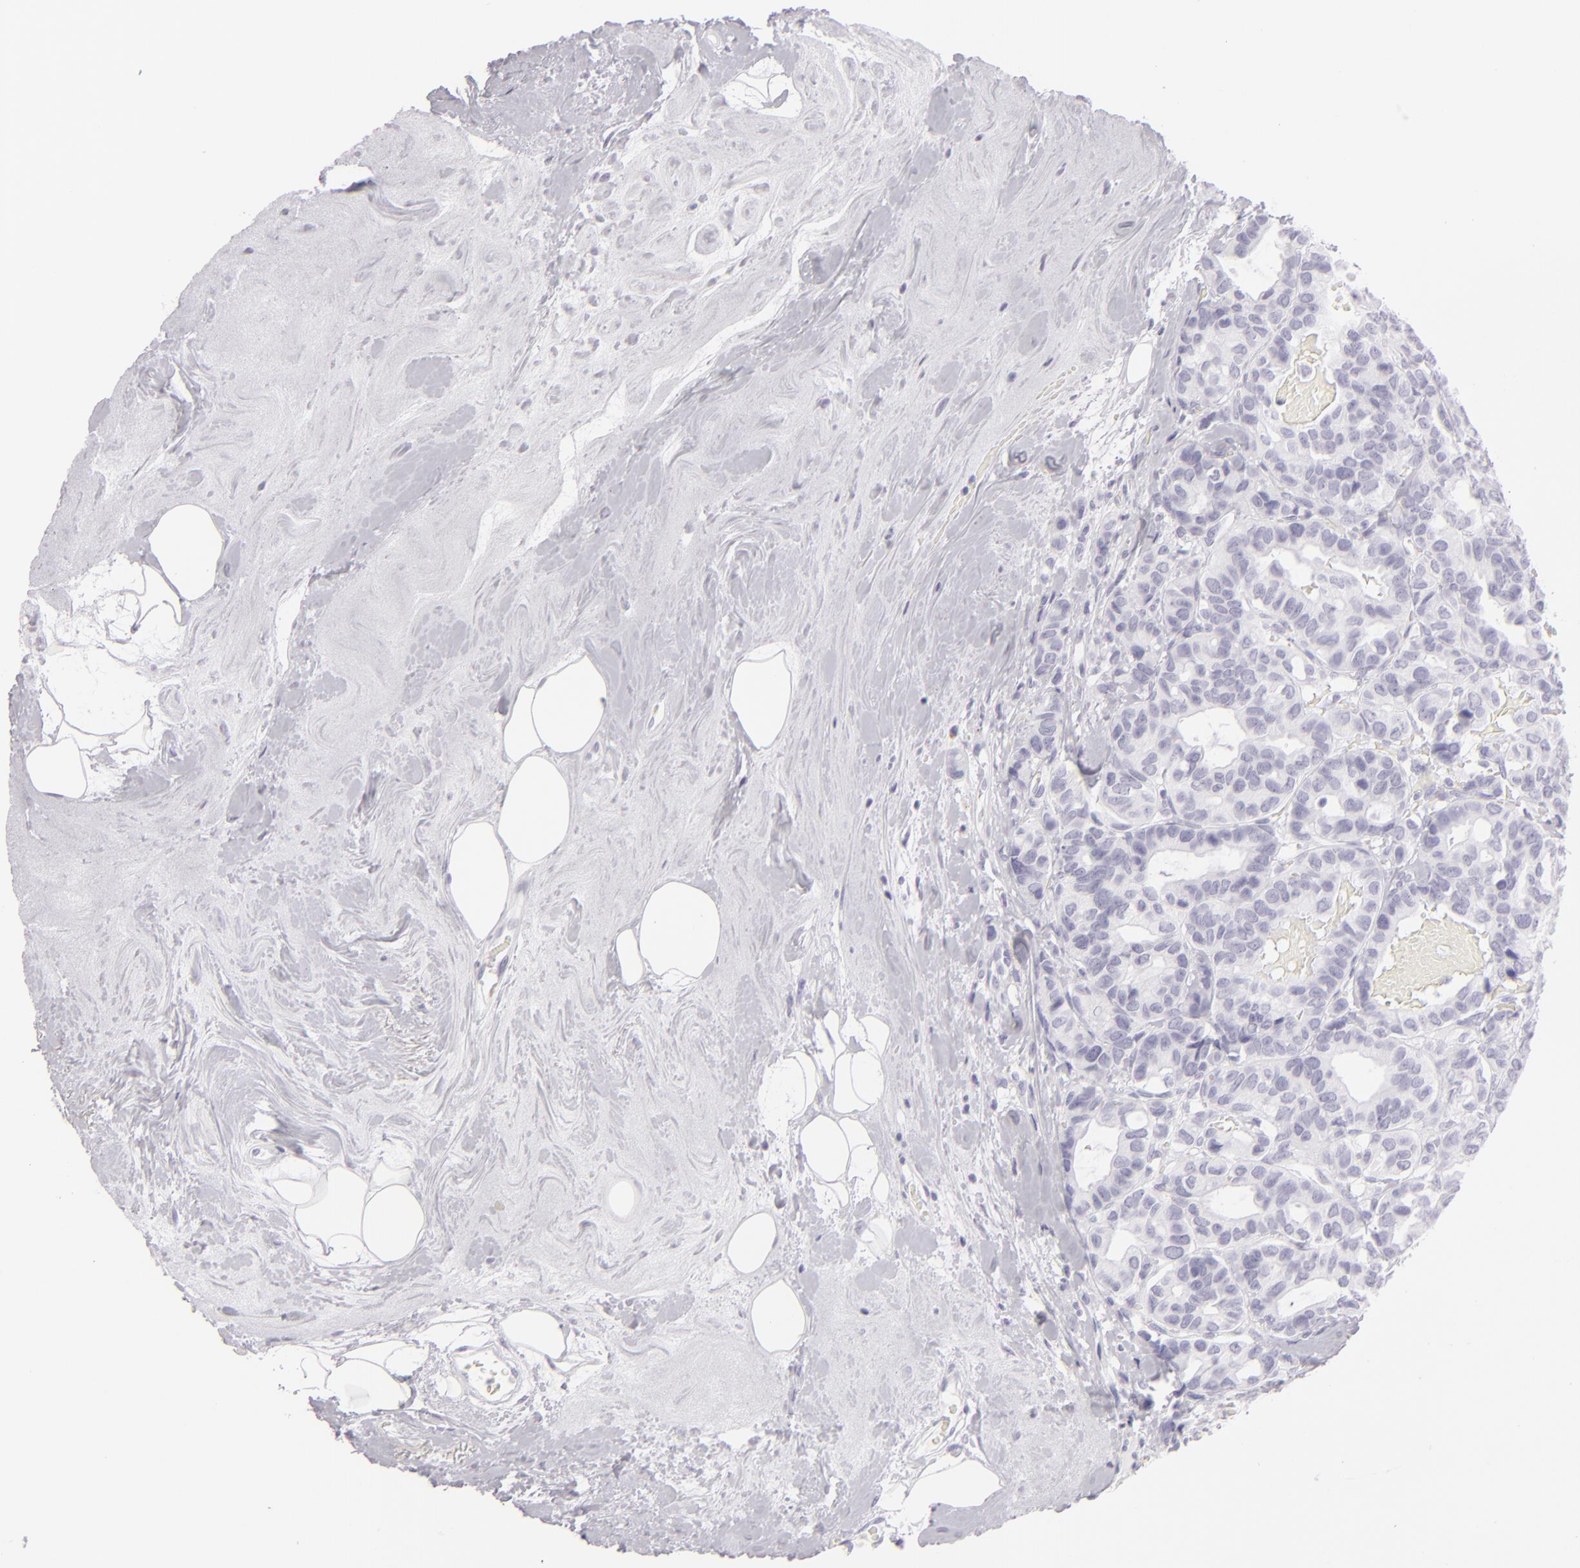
{"staining": {"intensity": "negative", "quantity": "none", "location": "none"}, "tissue": "breast cancer", "cell_type": "Tumor cells", "image_type": "cancer", "snomed": [{"axis": "morphology", "description": "Duct carcinoma"}, {"axis": "topography", "description": "Breast"}], "caption": "This photomicrograph is of invasive ductal carcinoma (breast) stained with IHC to label a protein in brown with the nuclei are counter-stained blue. There is no positivity in tumor cells.", "gene": "FLG", "patient": {"sex": "female", "age": 69}}